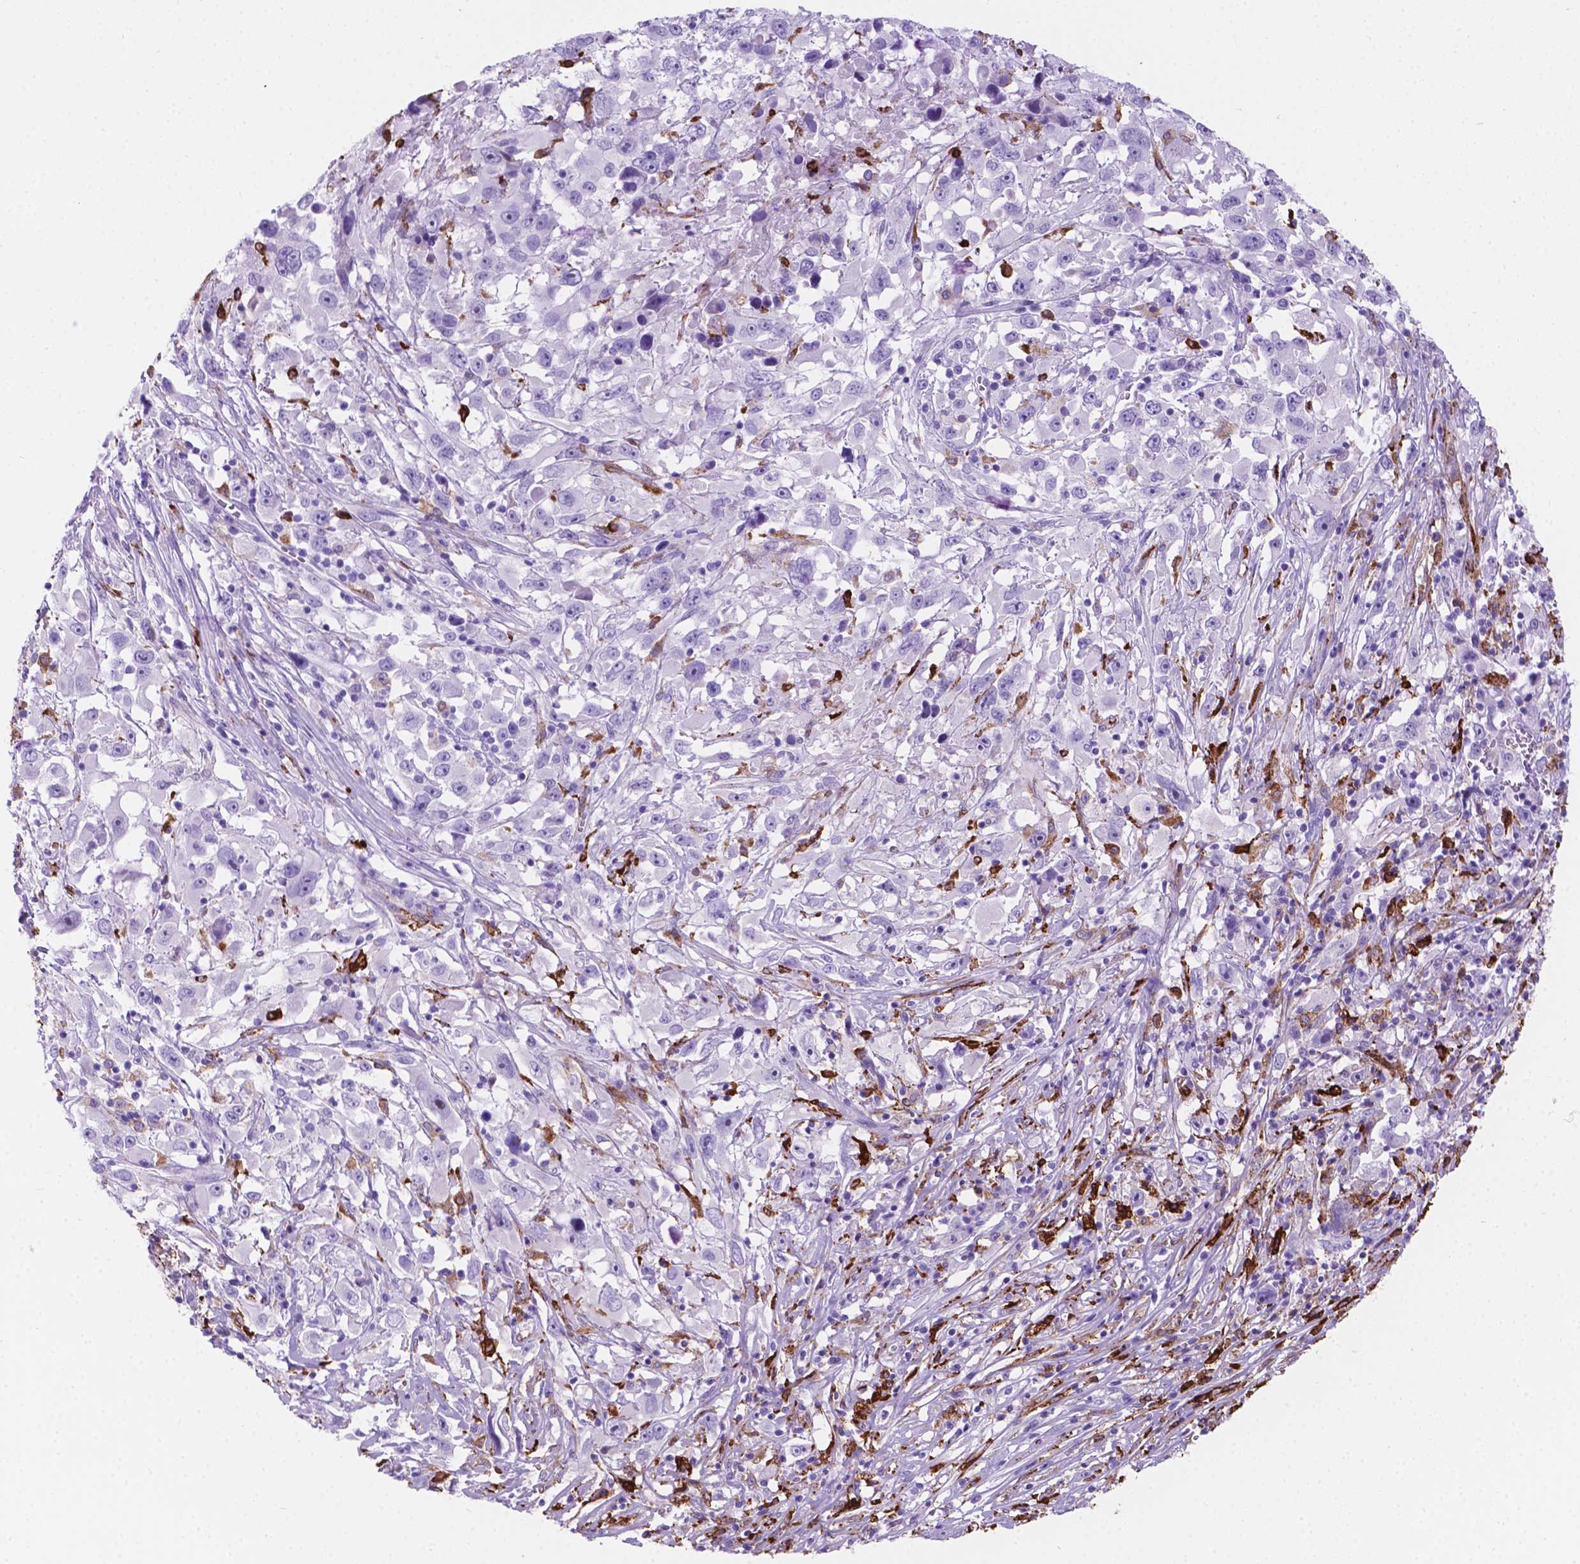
{"staining": {"intensity": "negative", "quantity": "none", "location": "none"}, "tissue": "melanoma", "cell_type": "Tumor cells", "image_type": "cancer", "snomed": [{"axis": "morphology", "description": "Malignant melanoma, Metastatic site"}, {"axis": "topography", "description": "Soft tissue"}], "caption": "Tumor cells are negative for protein expression in human malignant melanoma (metastatic site). (Stains: DAB immunohistochemistry (IHC) with hematoxylin counter stain, Microscopy: brightfield microscopy at high magnification).", "gene": "MACF1", "patient": {"sex": "male", "age": 50}}